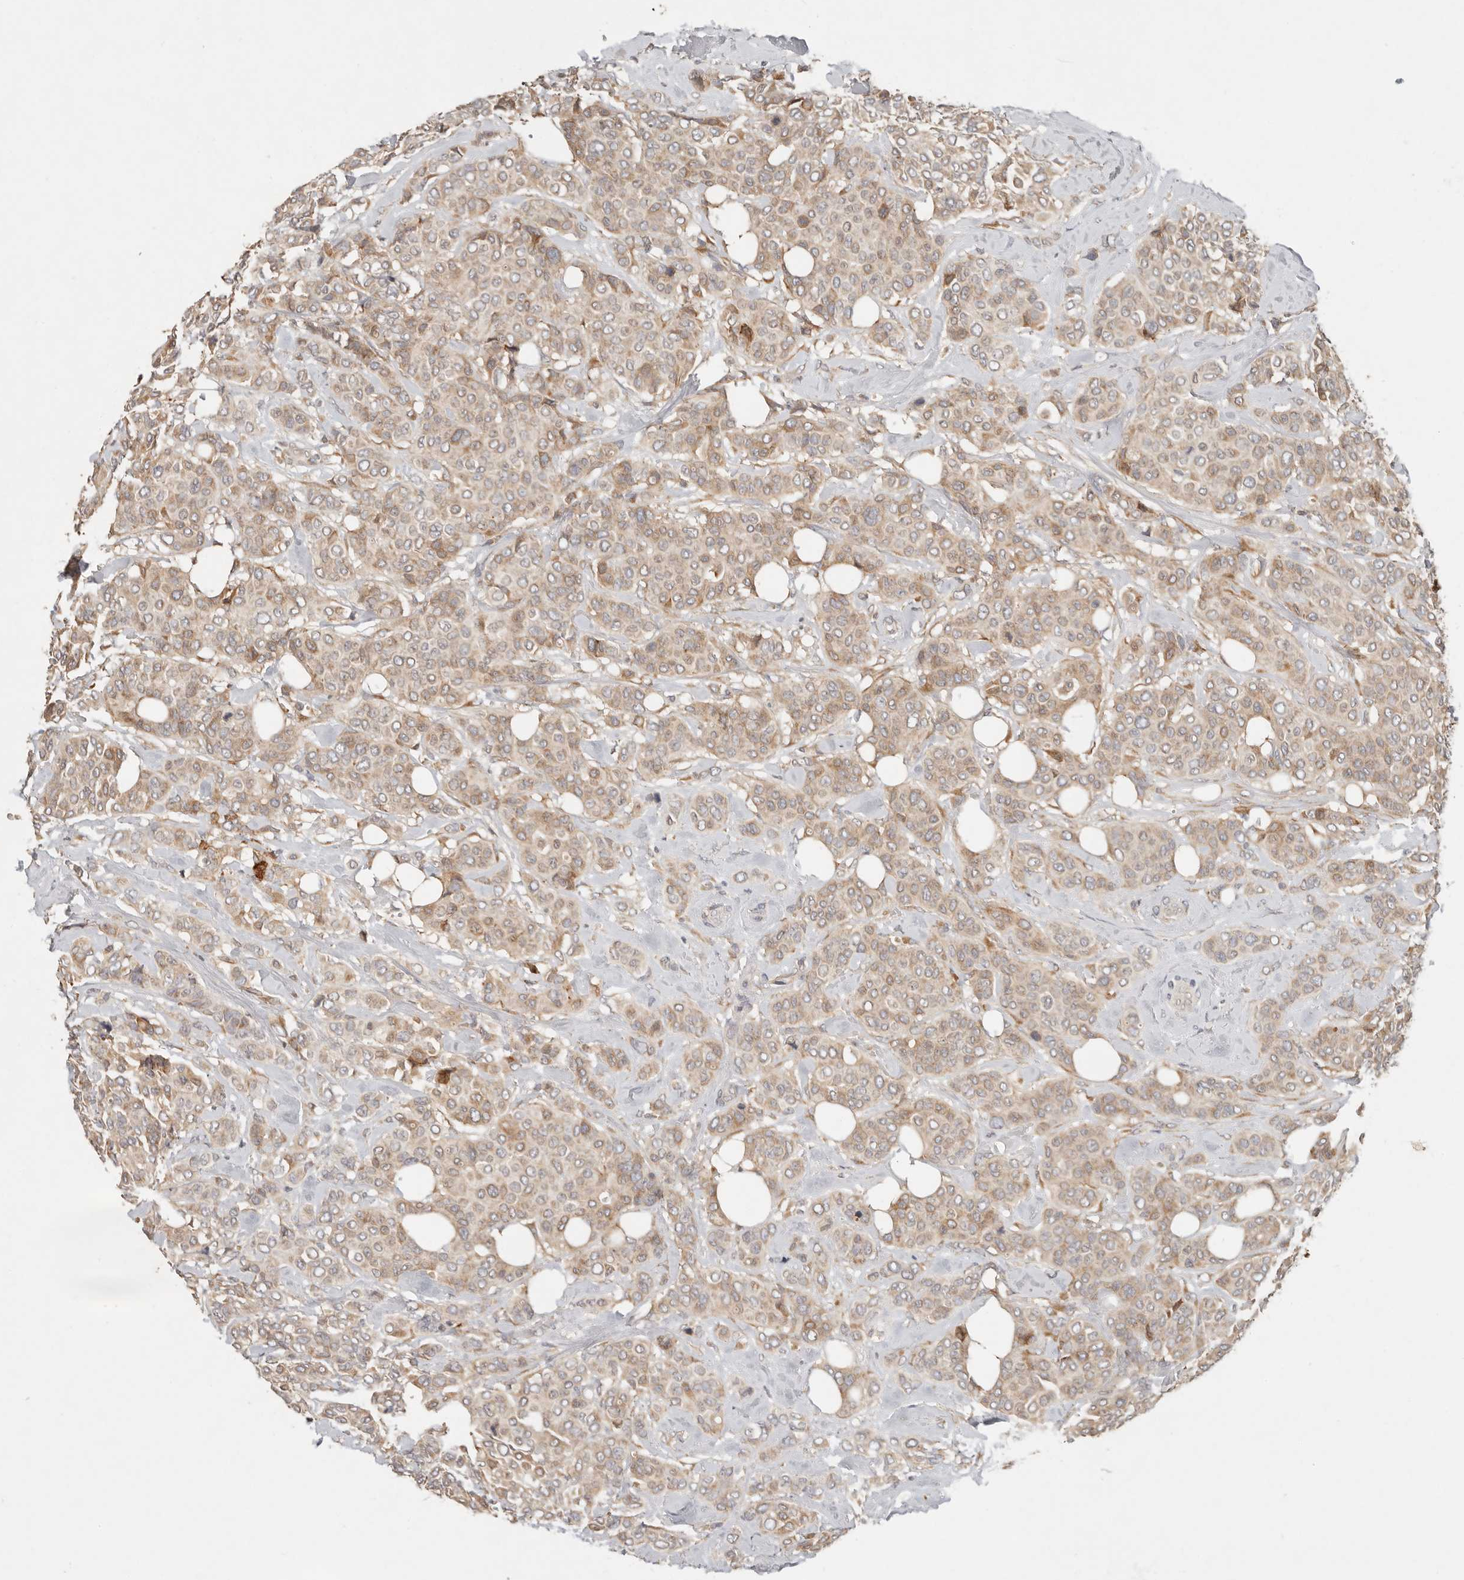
{"staining": {"intensity": "weak", "quantity": ">75%", "location": "cytoplasmic/membranous"}, "tissue": "breast cancer", "cell_type": "Tumor cells", "image_type": "cancer", "snomed": [{"axis": "morphology", "description": "Lobular carcinoma"}, {"axis": "topography", "description": "Breast"}], "caption": "Tumor cells display low levels of weak cytoplasmic/membranous positivity in approximately >75% of cells in human breast cancer (lobular carcinoma). (brown staining indicates protein expression, while blue staining denotes nuclei).", "gene": "ARHGEF10L", "patient": {"sex": "female", "age": 51}}